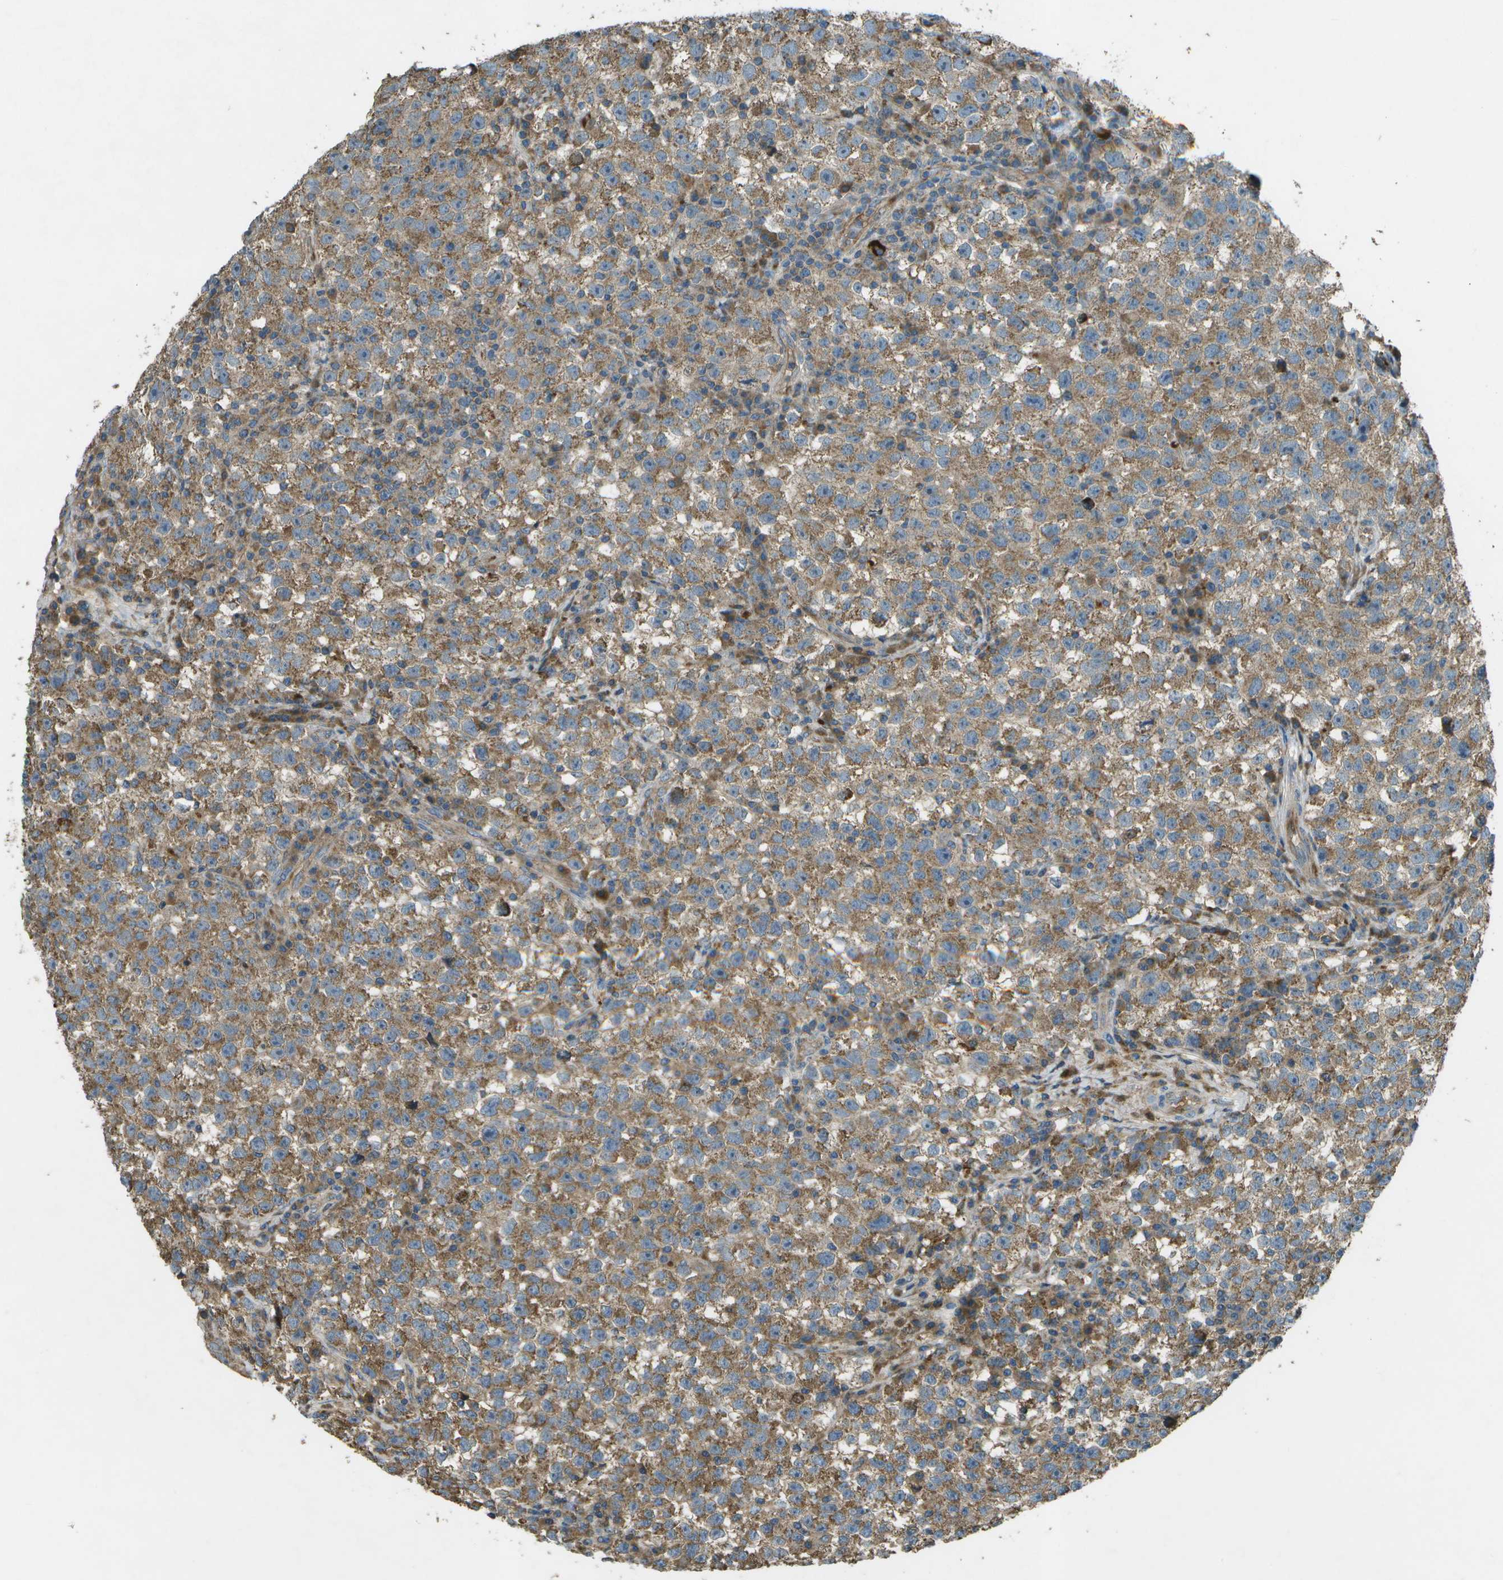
{"staining": {"intensity": "moderate", "quantity": ">75%", "location": "cytoplasmic/membranous"}, "tissue": "testis cancer", "cell_type": "Tumor cells", "image_type": "cancer", "snomed": [{"axis": "morphology", "description": "Seminoma, NOS"}, {"axis": "topography", "description": "Testis"}], "caption": "Immunohistochemistry photomicrograph of neoplastic tissue: human testis cancer stained using immunohistochemistry (IHC) demonstrates medium levels of moderate protein expression localized specifically in the cytoplasmic/membranous of tumor cells, appearing as a cytoplasmic/membranous brown color.", "gene": "PXYLP1", "patient": {"sex": "male", "age": 22}}